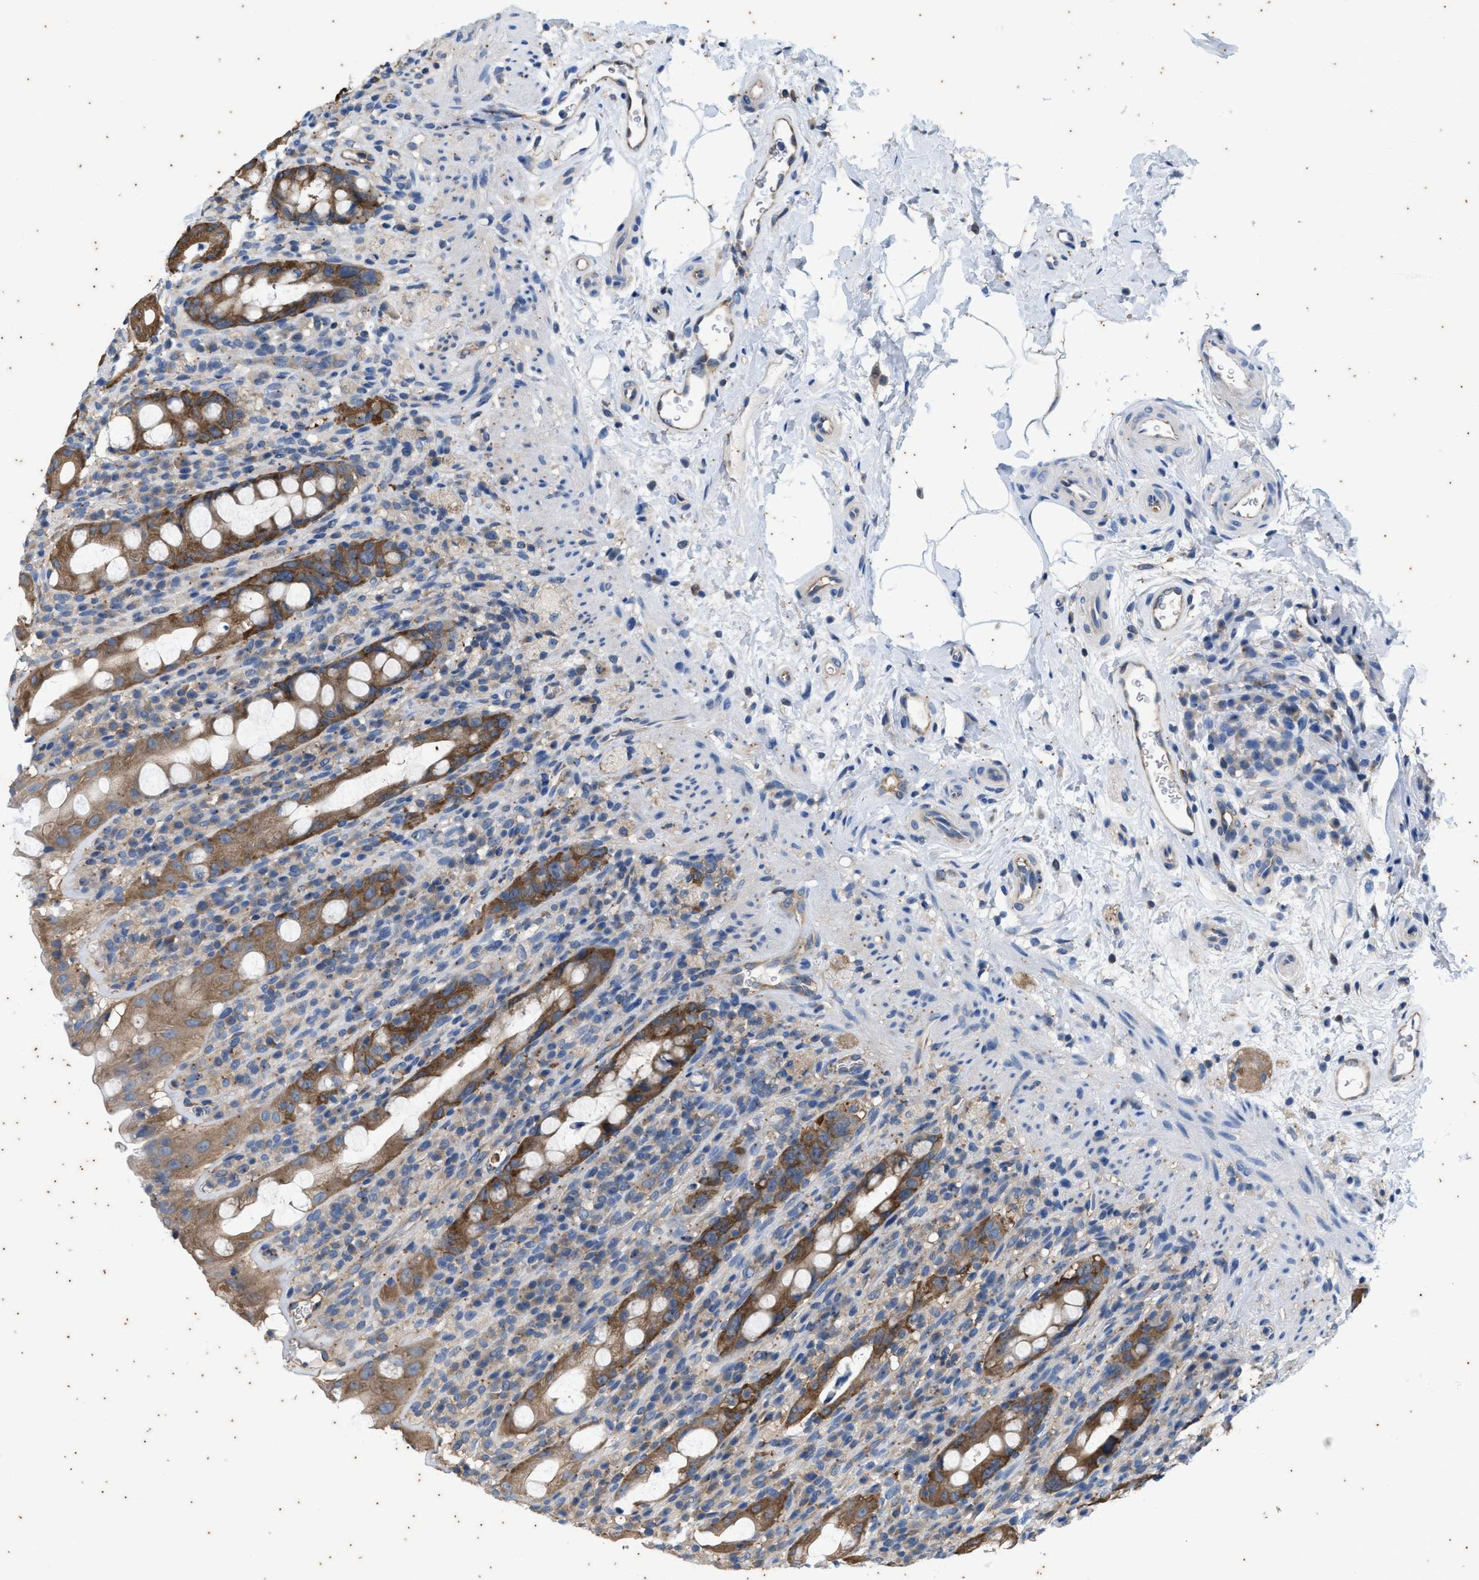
{"staining": {"intensity": "moderate", "quantity": ">75%", "location": "cytoplasmic/membranous"}, "tissue": "rectum", "cell_type": "Glandular cells", "image_type": "normal", "snomed": [{"axis": "morphology", "description": "Normal tissue, NOS"}, {"axis": "topography", "description": "Rectum"}], "caption": "This photomicrograph exhibits IHC staining of benign human rectum, with medium moderate cytoplasmic/membranous staining in approximately >75% of glandular cells.", "gene": "COX19", "patient": {"sex": "male", "age": 44}}